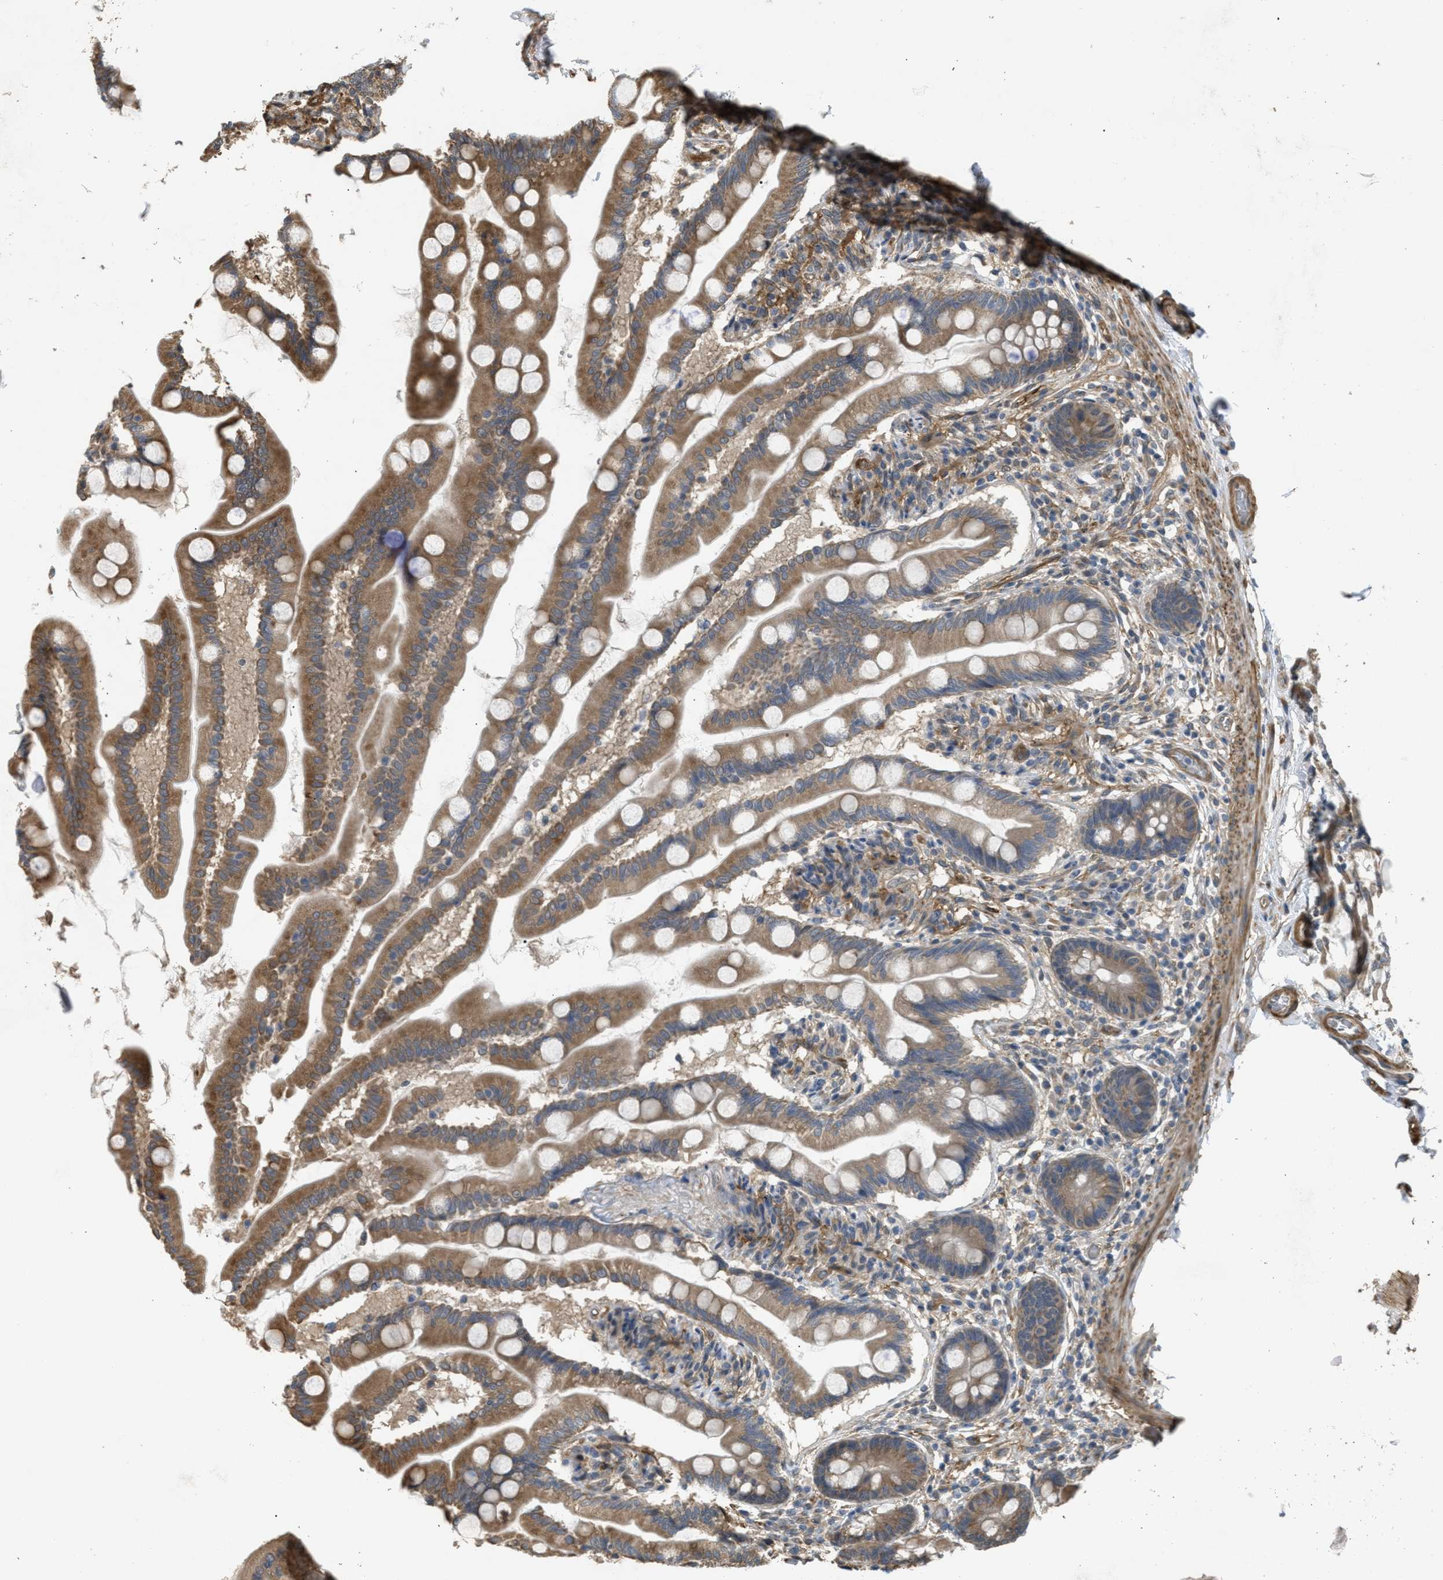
{"staining": {"intensity": "moderate", "quantity": ">75%", "location": "cytoplasmic/membranous"}, "tissue": "small intestine", "cell_type": "Glandular cells", "image_type": "normal", "snomed": [{"axis": "morphology", "description": "Normal tissue, NOS"}, {"axis": "topography", "description": "Small intestine"}], "caption": "Protein expression analysis of normal human small intestine reveals moderate cytoplasmic/membranous expression in about >75% of glandular cells. The staining was performed using DAB, with brown indicating positive protein expression. Nuclei are stained blue with hematoxylin.", "gene": "BAG3", "patient": {"sex": "female", "age": 56}}